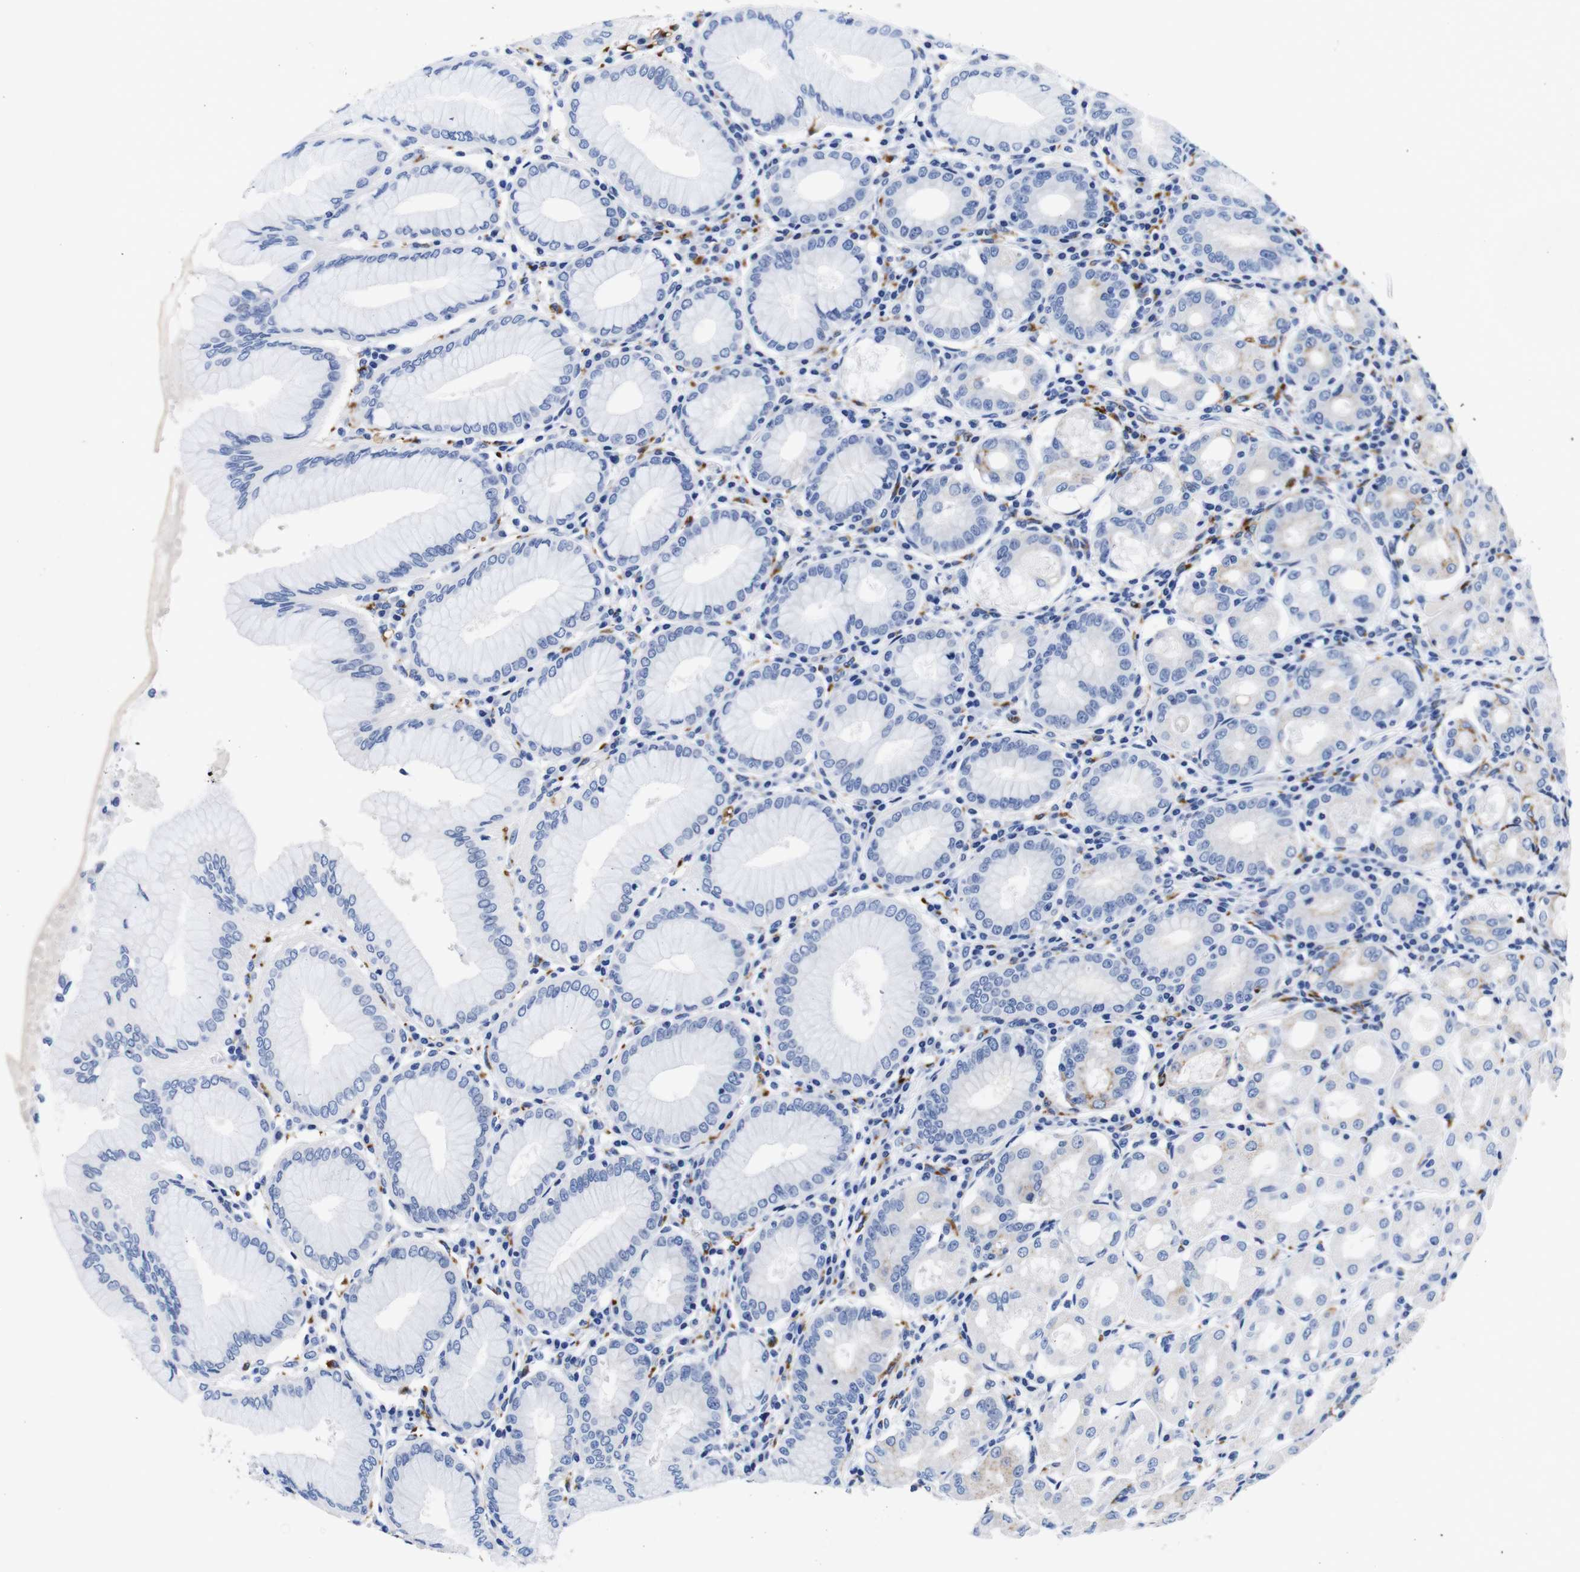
{"staining": {"intensity": "negative", "quantity": "none", "location": "none"}, "tissue": "stomach", "cell_type": "Glandular cells", "image_type": "normal", "snomed": [{"axis": "morphology", "description": "Normal tissue, NOS"}, {"axis": "topography", "description": "Stomach"}, {"axis": "topography", "description": "Stomach, lower"}], "caption": "Stomach was stained to show a protein in brown. There is no significant positivity in glandular cells. The staining is performed using DAB (3,3'-diaminobenzidine) brown chromogen with nuclei counter-stained in using hematoxylin.", "gene": "ENSG00000248993", "patient": {"sex": "female", "age": 56}}